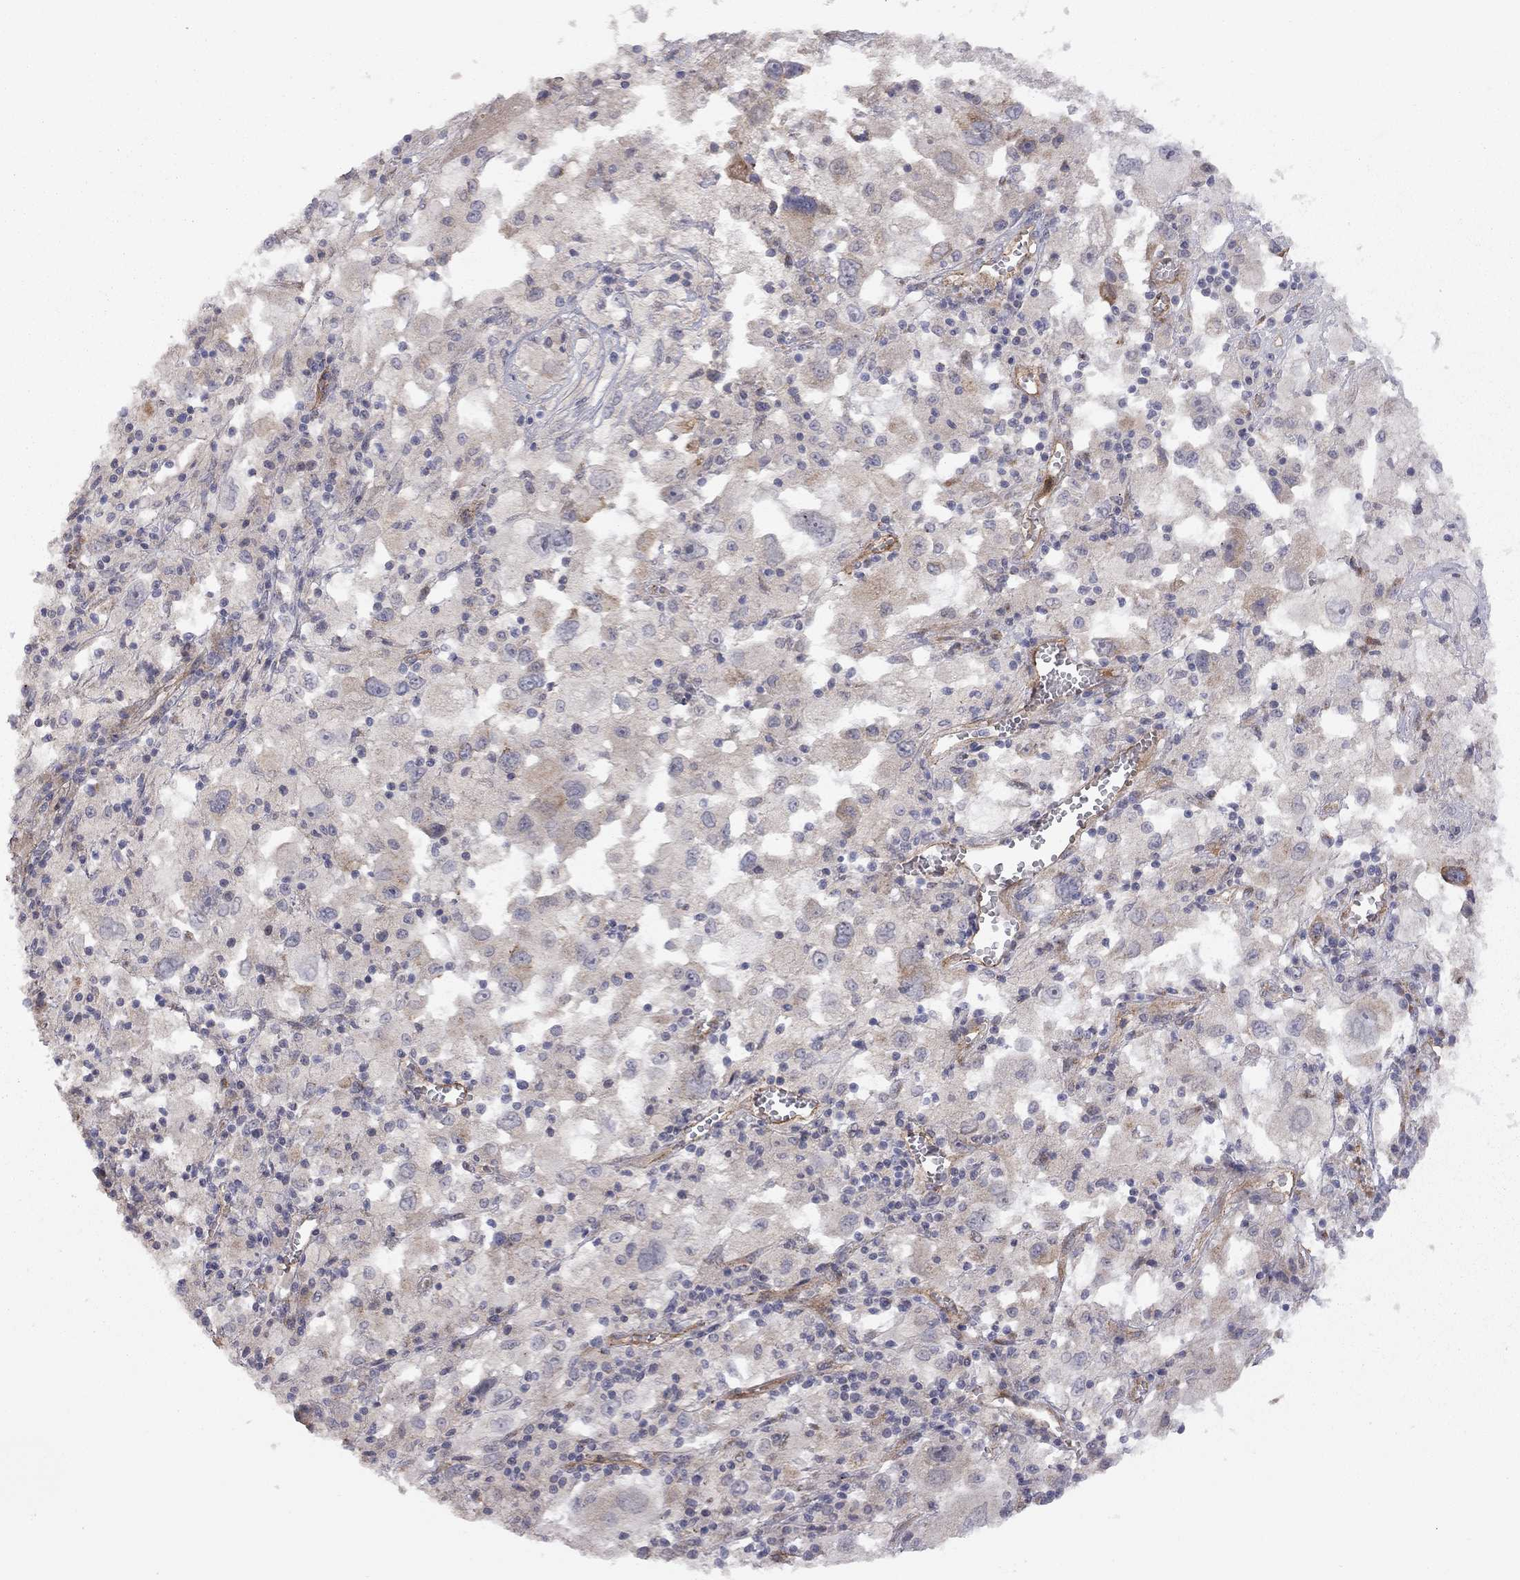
{"staining": {"intensity": "negative", "quantity": "none", "location": "none"}, "tissue": "melanoma", "cell_type": "Tumor cells", "image_type": "cancer", "snomed": [{"axis": "morphology", "description": "Malignant melanoma, Metastatic site"}, {"axis": "topography", "description": "Soft tissue"}], "caption": "Tumor cells are negative for brown protein staining in melanoma.", "gene": "EXOC3L2", "patient": {"sex": "male", "age": 50}}